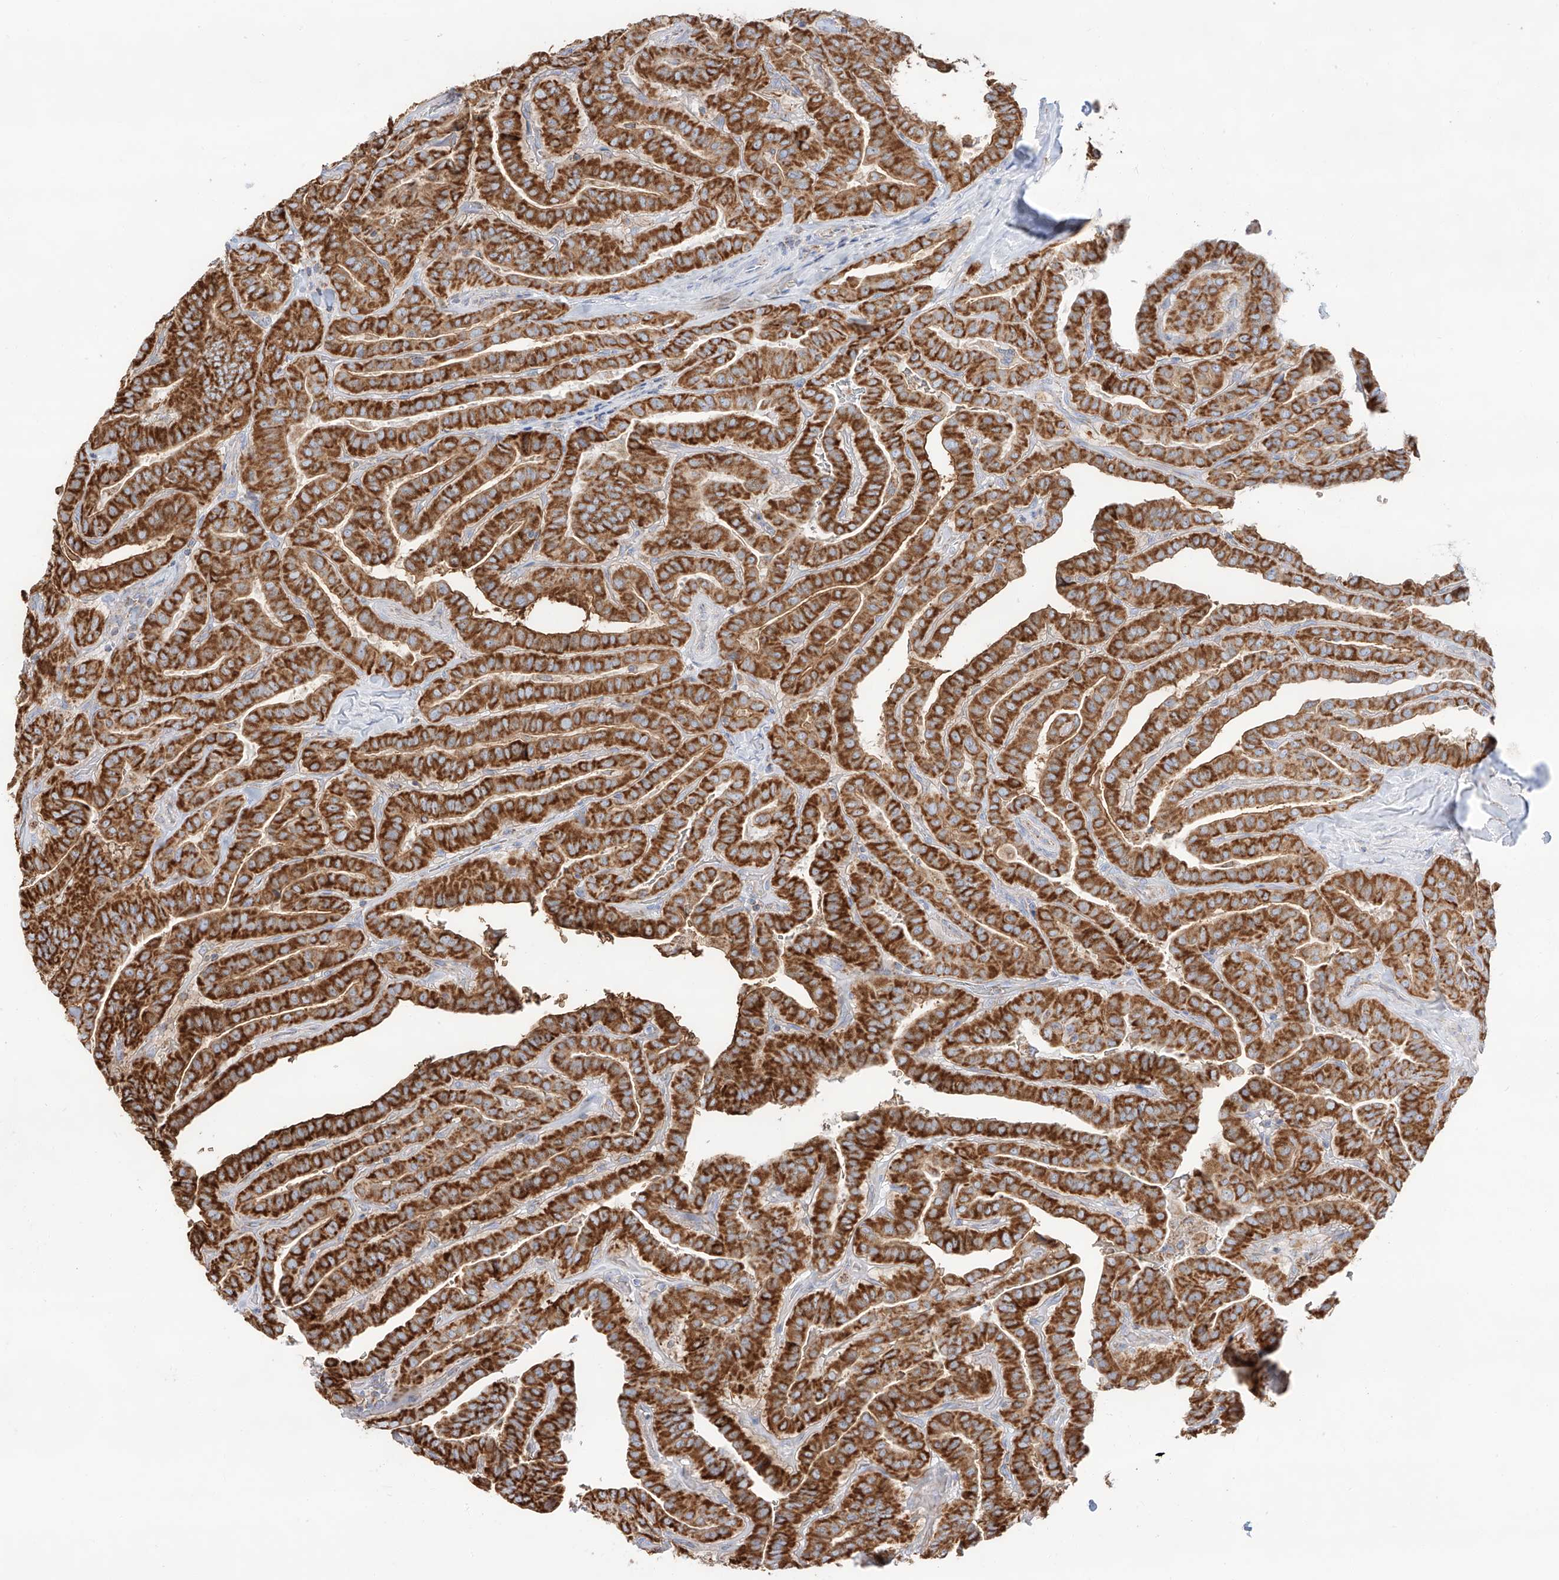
{"staining": {"intensity": "strong", "quantity": ">75%", "location": "cytoplasmic/membranous"}, "tissue": "thyroid cancer", "cell_type": "Tumor cells", "image_type": "cancer", "snomed": [{"axis": "morphology", "description": "Papillary adenocarcinoma, NOS"}, {"axis": "topography", "description": "Thyroid gland"}], "caption": "A micrograph showing strong cytoplasmic/membranous positivity in approximately >75% of tumor cells in papillary adenocarcinoma (thyroid), as visualized by brown immunohistochemical staining.", "gene": "TTC27", "patient": {"sex": "male", "age": 77}}